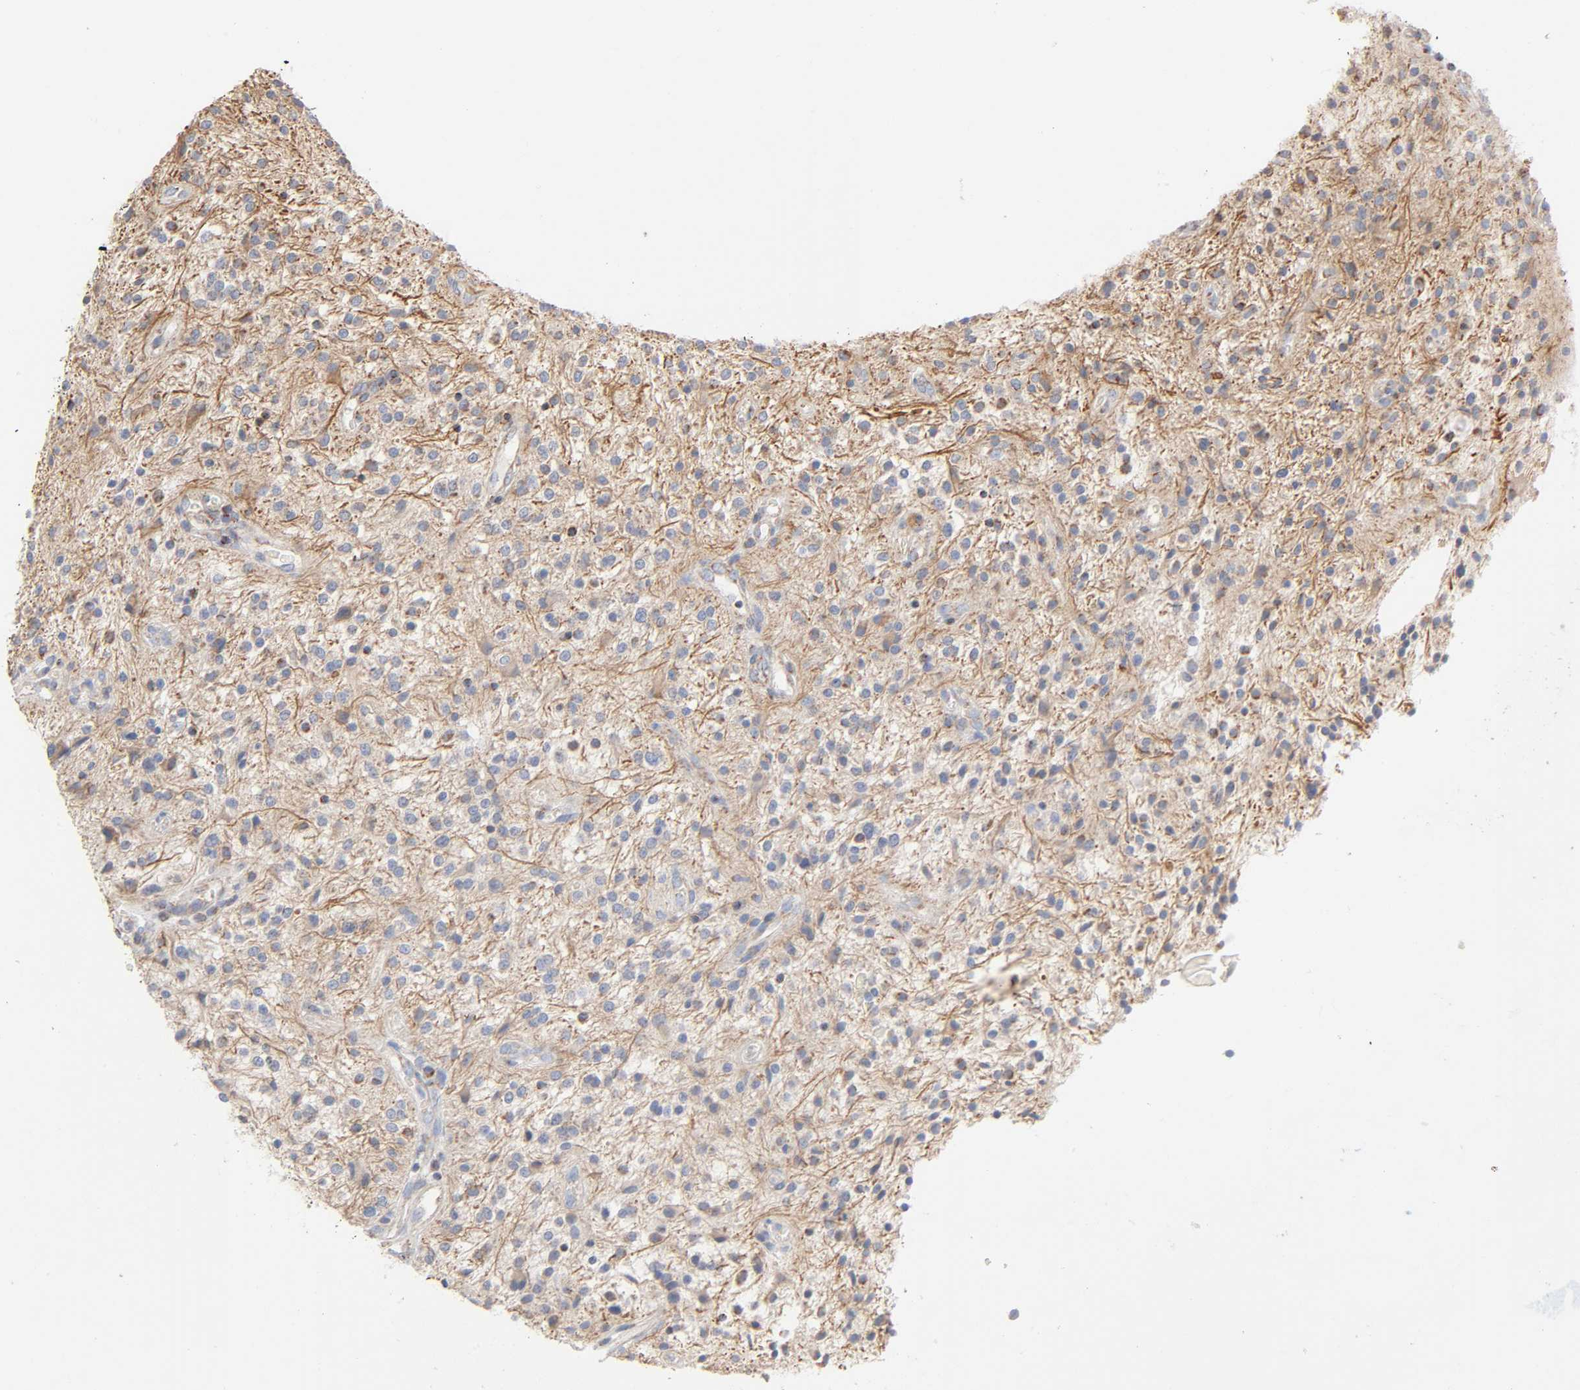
{"staining": {"intensity": "moderate", "quantity": ">75%", "location": "cytoplasmic/membranous"}, "tissue": "glioma", "cell_type": "Tumor cells", "image_type": "cancer", "snomed": [{"axis": "morphology", "description": "Glioma, malignant, NOS"}, {"axis": "topography", "description": "Cerebellum"}], "caption": "This is an image of IHC staining of malignant glioma, which shows moderate staining in the cytoplasmic/membranous of tumor cells.", "gene": "SYT16", "patient": {"sex": "female", "age": 10}}